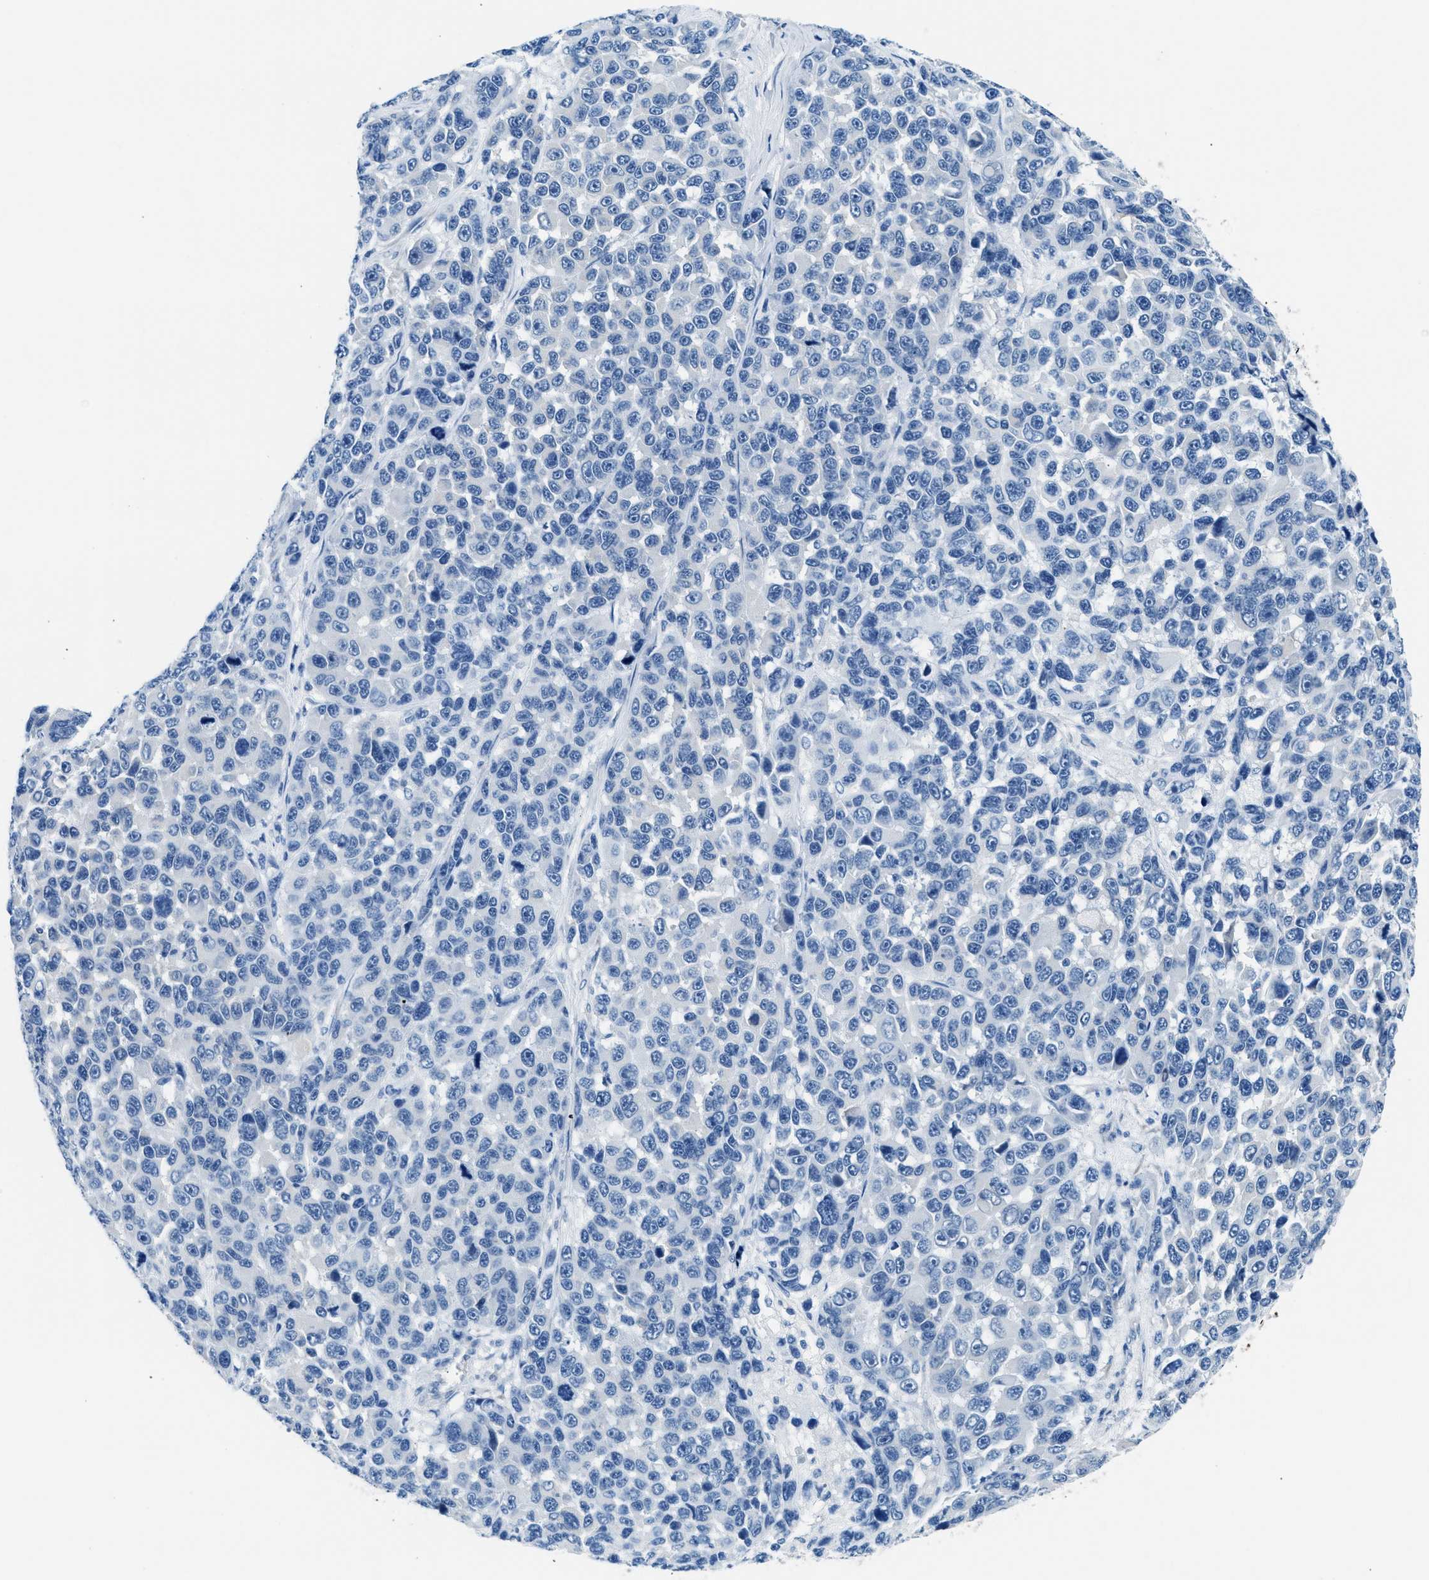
{"staining": {"intensity": "negative", "quantity": "none", "location": "none"}, "tissue": "melanoma", "cell_type": "Tumor cells", "image_type": "cancer", "snomed": [{"axis": "morphology", "description": "Malignant melanoma, NOS"}, {"axis": "topography", "description": "Skin"}], "caption": "Histopathology image shows no protein staining in tumor cells of malignant melanoma tissue. Brightfield microscopy of immunohistochemistry stained with DAB (3,3'-diaminobenzidine) (brown) and hematoxylin (blue), captured at high magnification.", "gene": "CLDN18", "patient": {"sex": "male", "age": 53}}